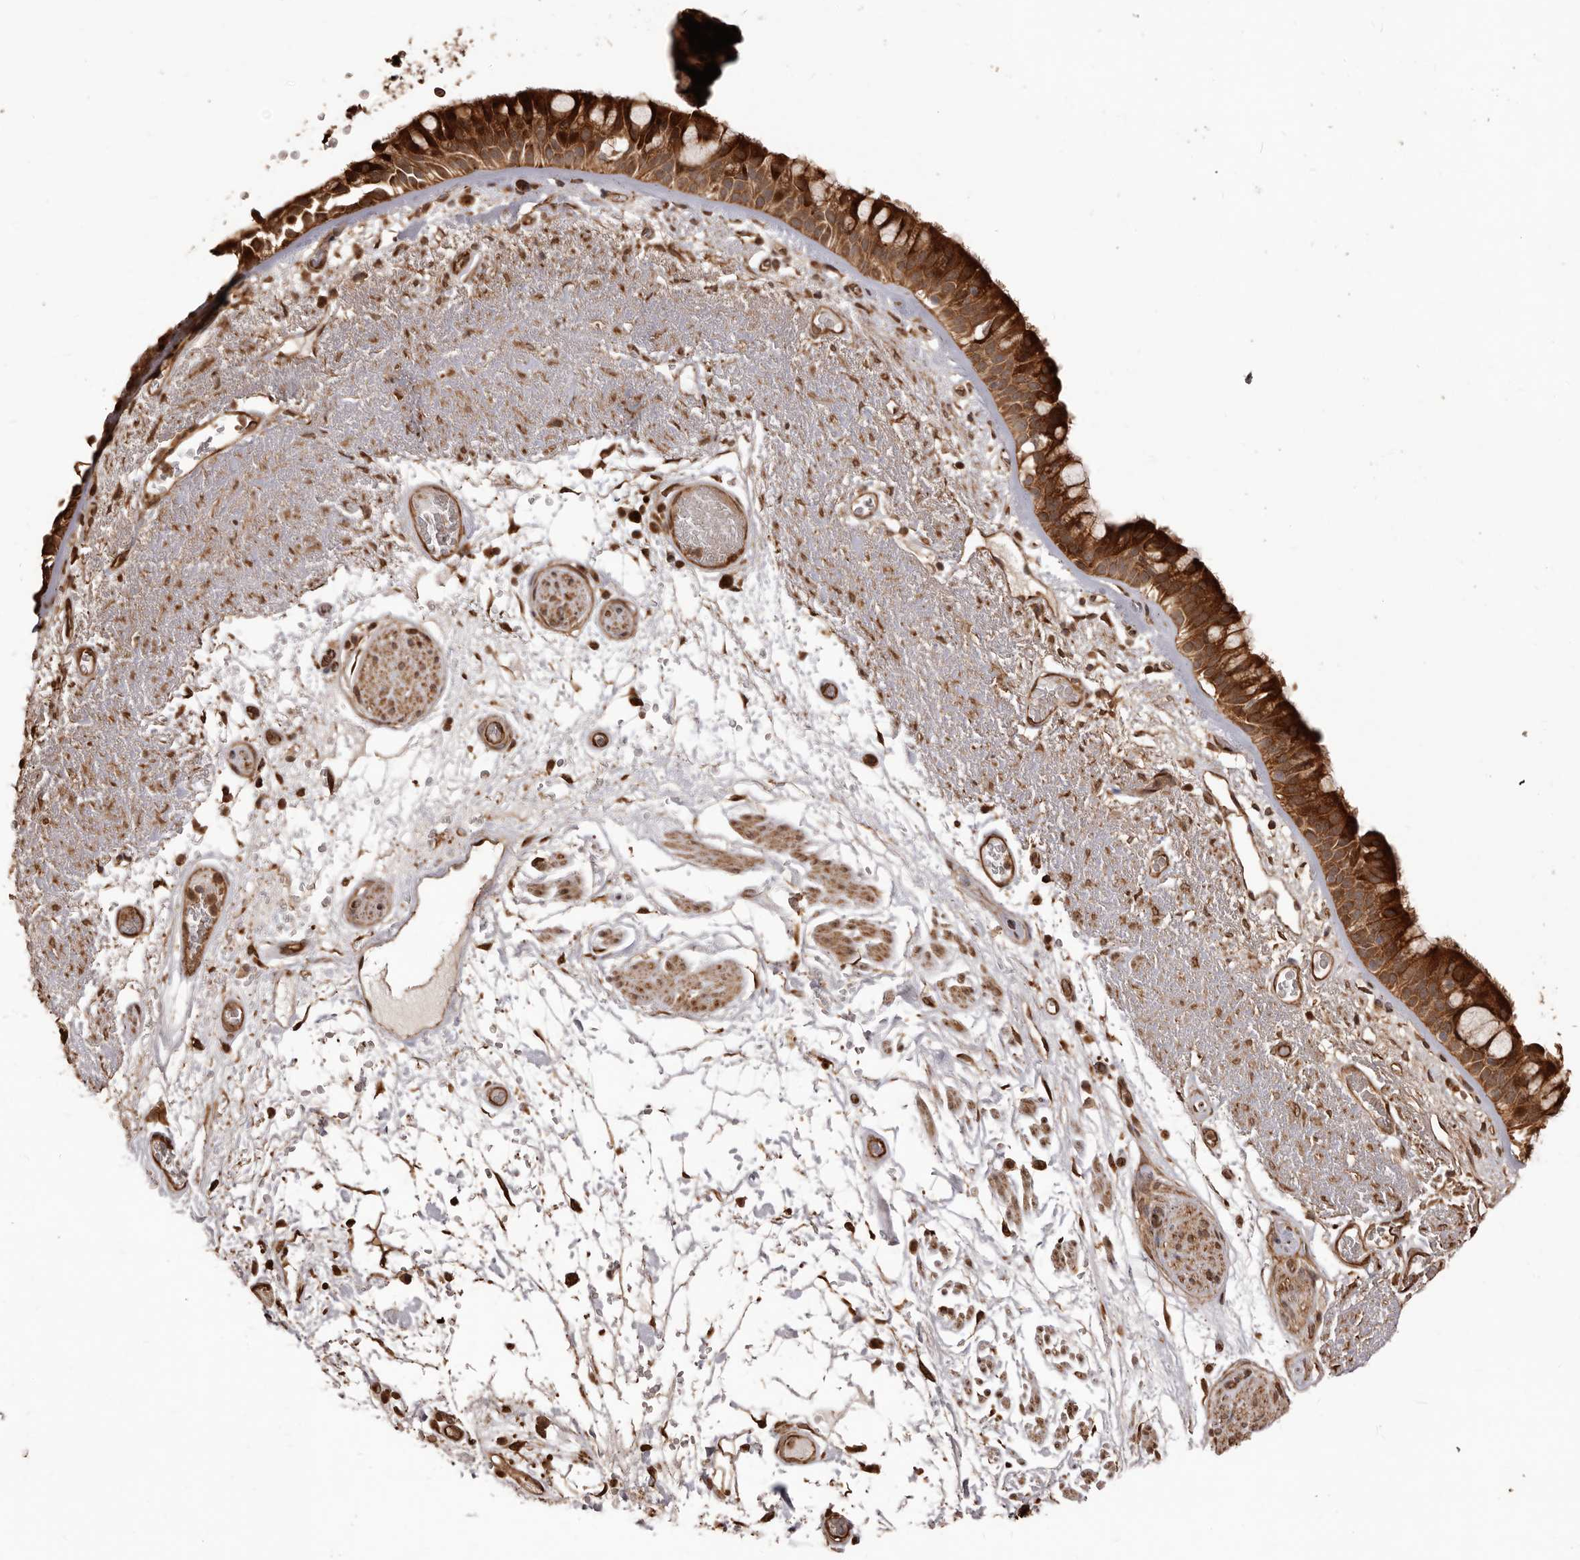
{"staining": {"intensity": "strong", "quantity": ">75%", "location": "cytoplasmic/membranous"}, "tissue": "bronchus", "cell_type": "Respiratory epithelial cells", "image_type": "normal", "snomed": [{"axis": "morphology", "description": "Normal tissue, NOS"}, {"axis": "morphology", "description": "Squamous cell carcinoma, NOS"}, {"axis": "topography", "description": "Lymph node"}, {"axis": "topography", "description": "Bronchus"}, {"axis": "topography", "description": "Lung"}], "caption": "Approximately >75% of respiratory epithelial cells in benign human bronchus exhibit strong cytoplasmic/membranous protein expression as visualized by brown immunohistochemical staining.", "gene": "MTO1", "patient": {"sex": "male", "age": 66}}